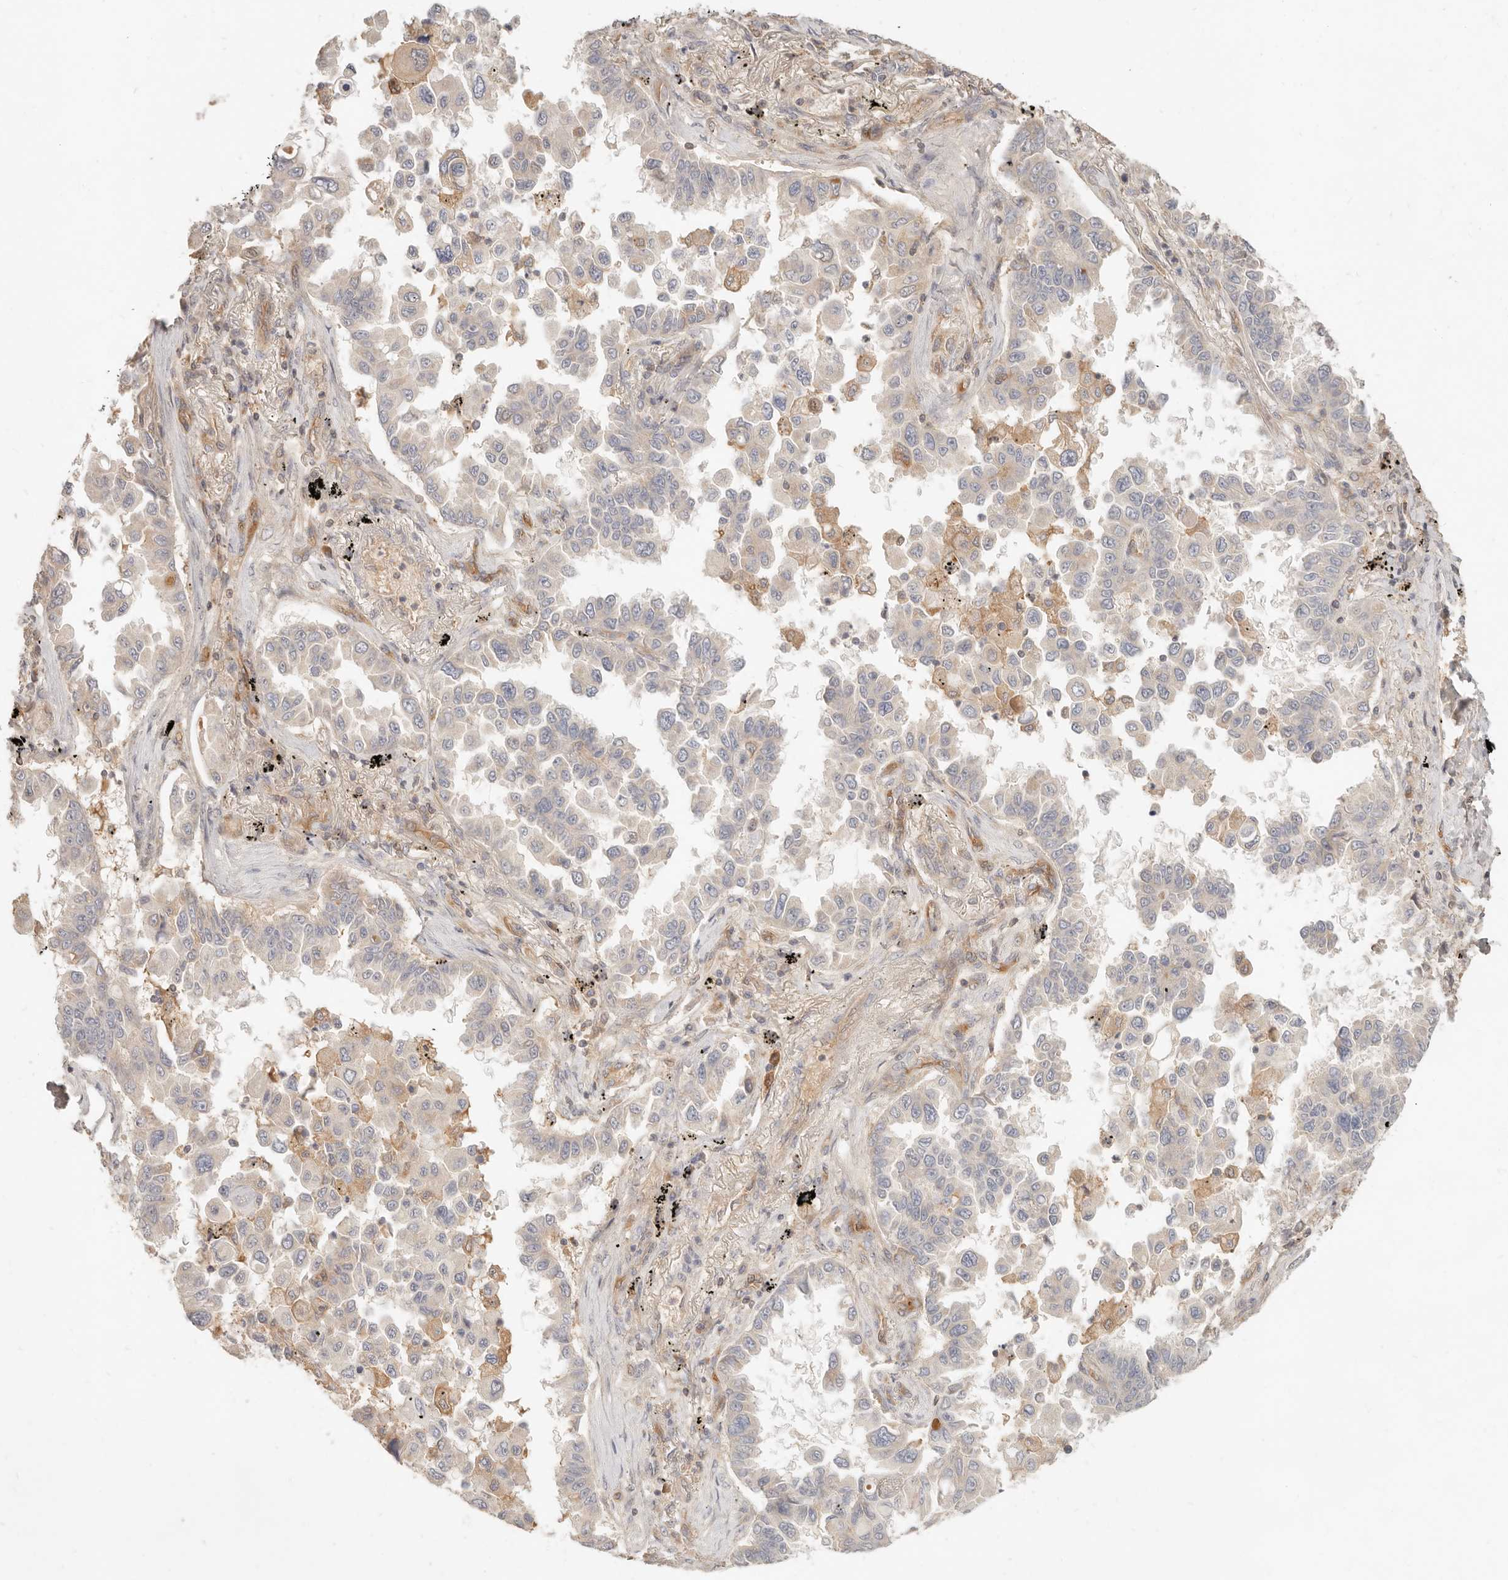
{"staining": {"intensity": "negative", "quantity": "none", "location": "none"}, "tissue": "lung cancer", "cell_type": "Tumor cells", "image_type": "cancer", "snomed": [{"axis": "morphology", "description": "Adenocarcinoma, NOS"}, {"axis": "topography", "description": "Lung"}], "caption": "Immunohistochemistry (IHC) micrograph of lung adenocarcinoma stained for a protein (brown), which exhibits no staining in tumor cells.", "gene": "NECAP2", "patient": {"sex": "female", "age": 67}}